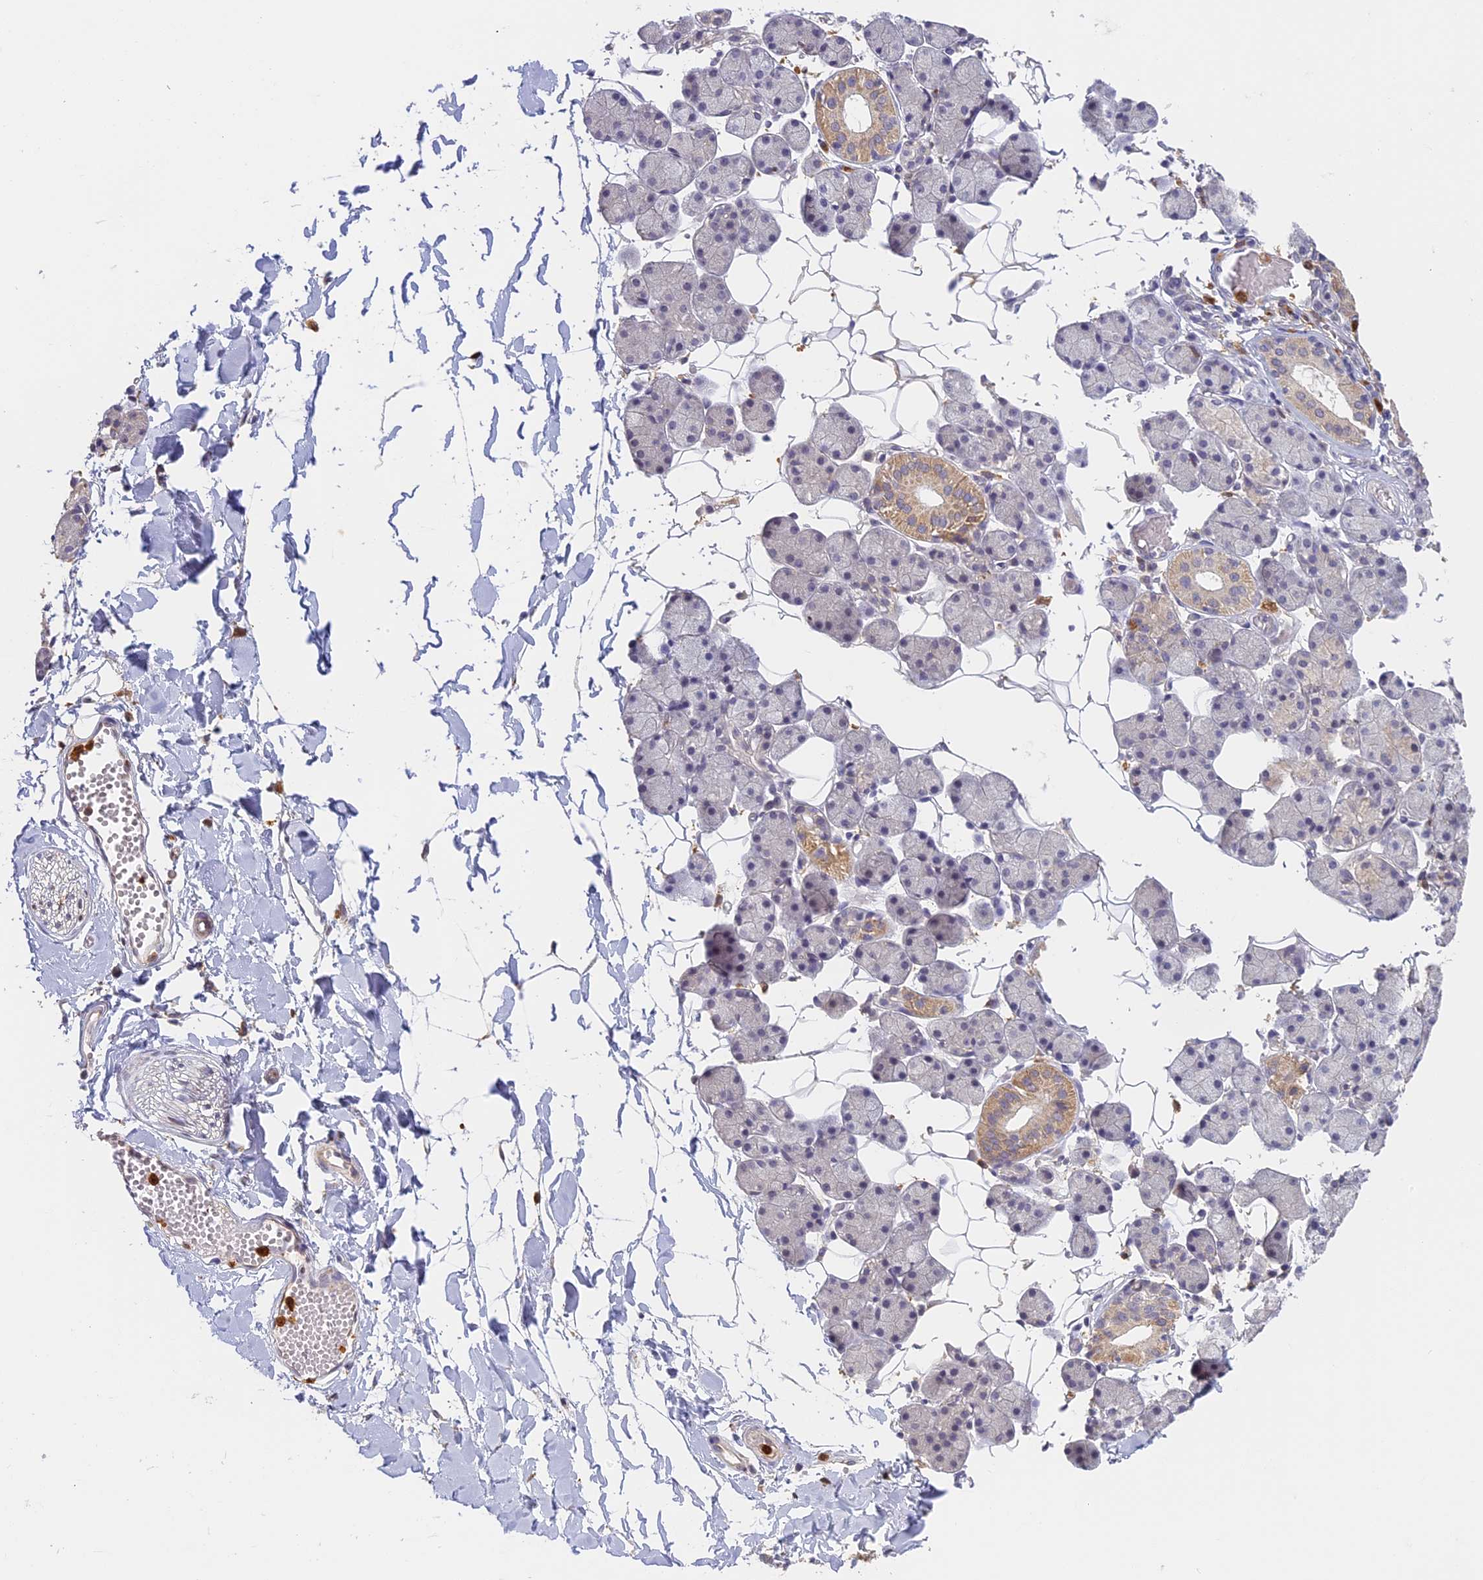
{"staining": {"intensity": "moderate", "quantity": "<25%", "location": "cytoplasmic/membranous"}, "tissue": "salivary gland", "cell_type": "Glandular cells", "image_type": "normal", "snomed": [{"axis": "morphology", "description": "Normal tissue, NOS"}, {"axis": "topography", "description": "Salivary gland"}], "caption": "Salivary gland stained with IHC displays moderate cytoplasmic/membranous positivity in approximately <25% of glandular cells.", "gene": "NCF4", "patient": {"sex": "female", "age": 33}}